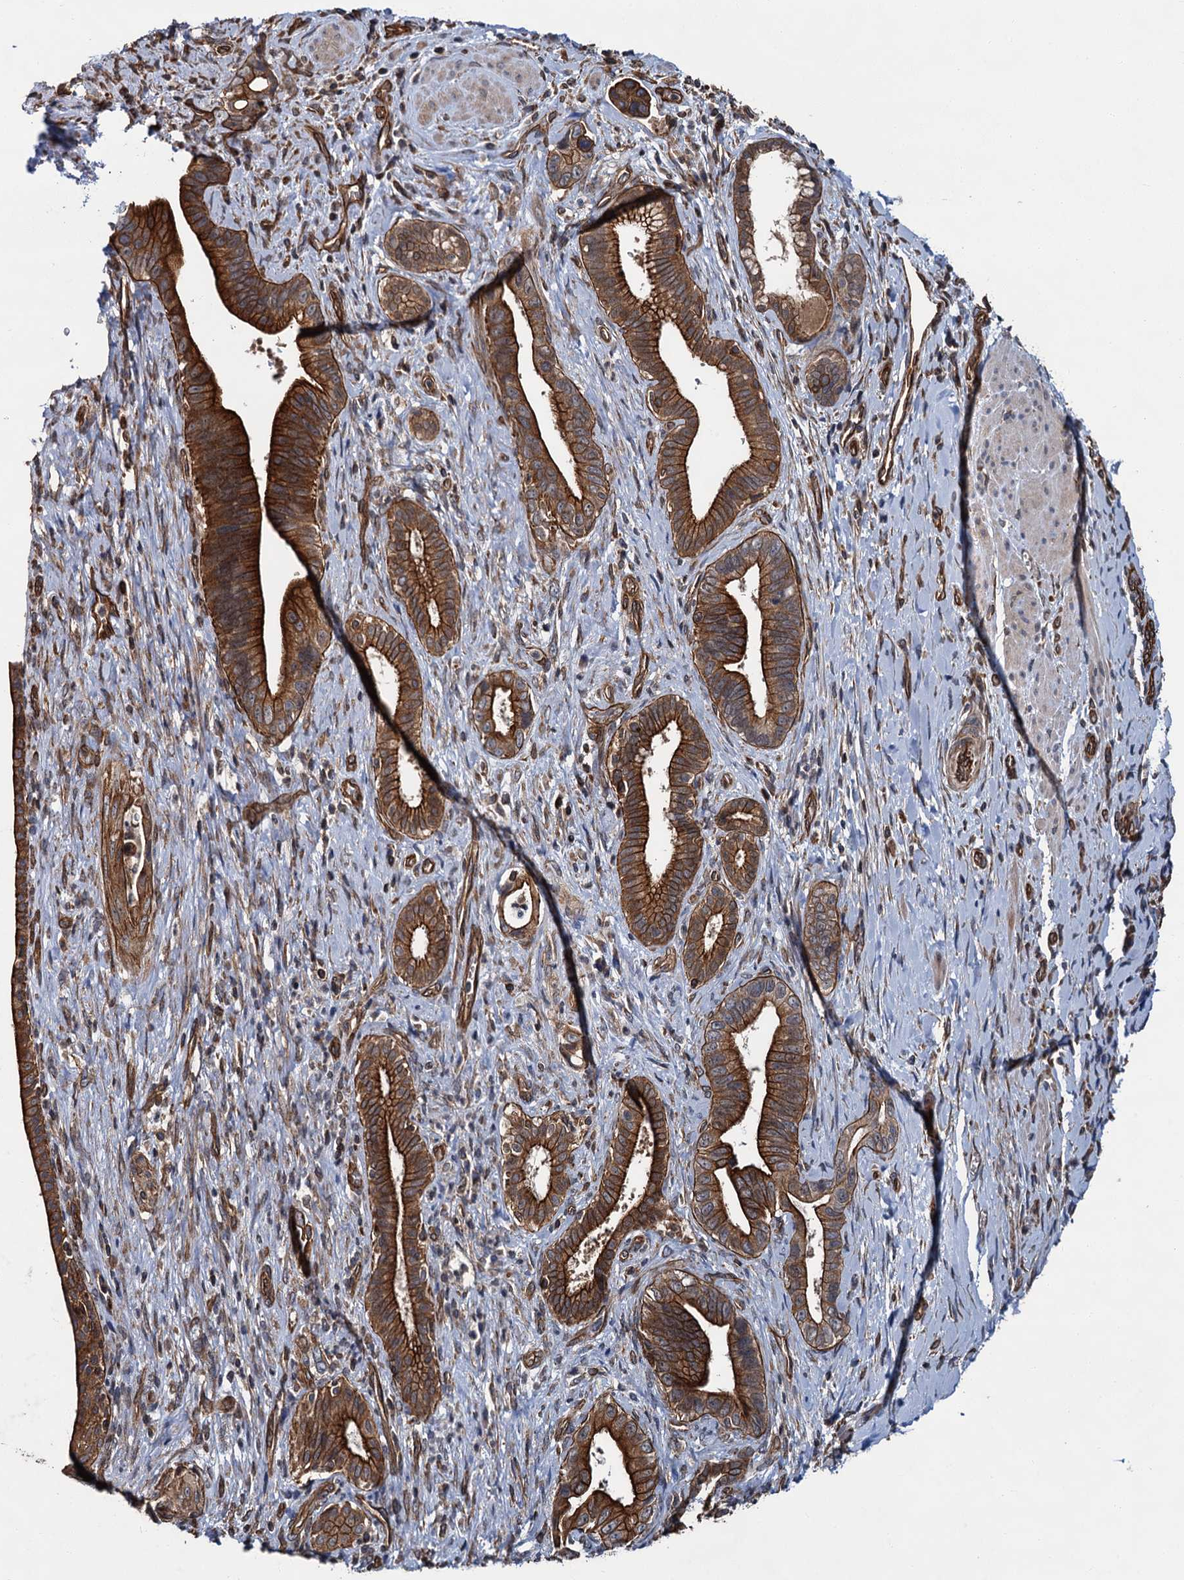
{"staining": {"intensity": "strong", "quantity": ">75%", "location": "cytoplasmic/membranous"}, "tissue": "pancreatic cancer", "cell_type": "Tumor cells", "image_type": "cancer", "snomed": [{"axis": "morphology", "description": "Adenocarcinoma, NOS"}, {"axis": "topography", "description": "Pancreas"}], "caption": "Immunohistochemistry image of neoplastic tissue: human adenocarcinoma (pancreatic) stained using immunohistochemistry exhibits high levels of strong protein expression localized specifically in the cytoplasmic/membranous of tumor cells, appearing as a cytoplasmic/membranous brown color.", "gene": "ZFYVE19", "patient": {"sex": "female", "age": 55}}